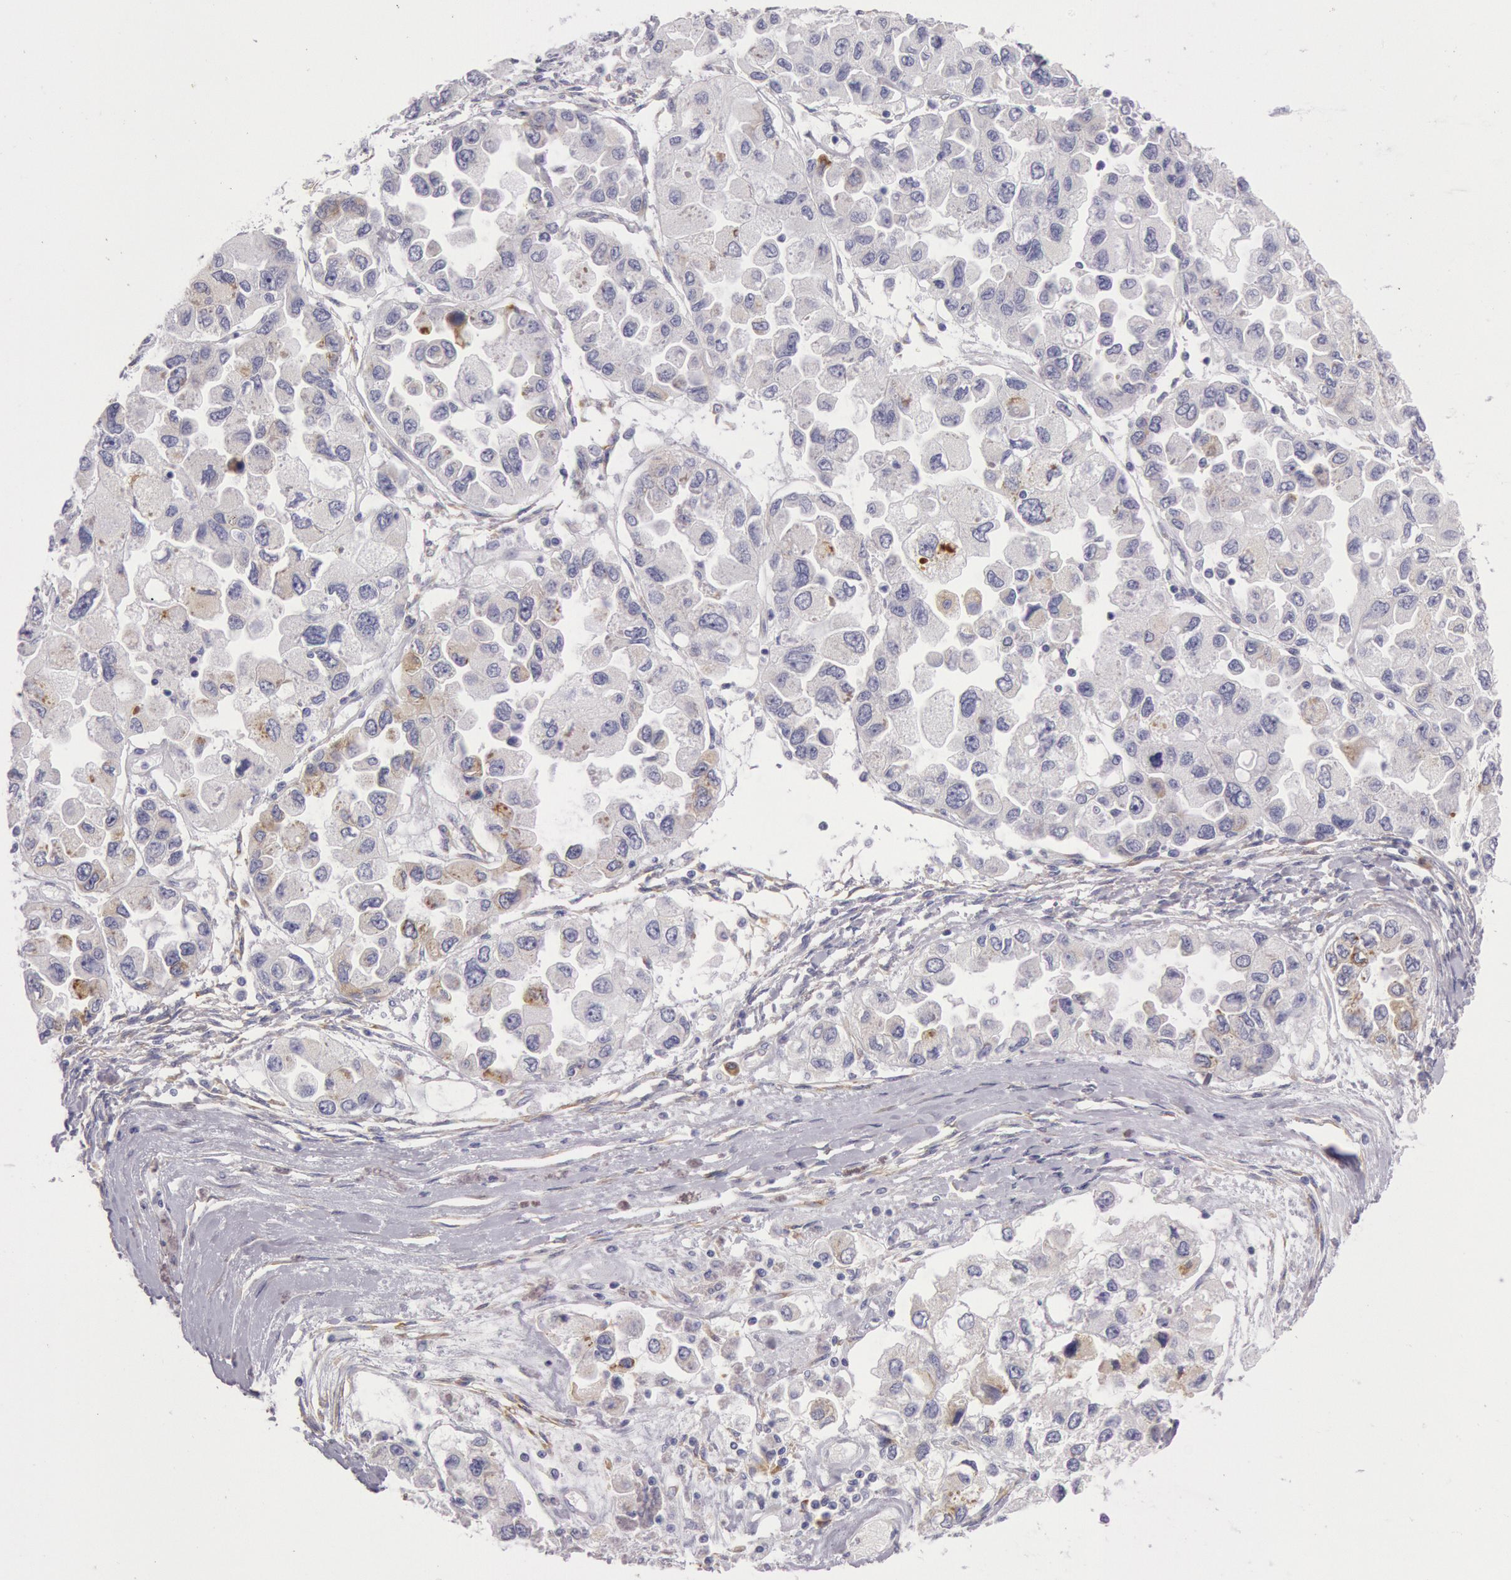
{"staining": {"intensity": "weak", "quantity": "25%-75%", "location": "cytoplasmic/membranous"}, "tissue": "ovarian cancer", "cell_type": "Tumor cells", "image_type": "cancer", "snomed": [{"axis": "morphology", "description": "Cystadenocarcinoma, serous, NOS"}, {"axis": "topography", "description": "Ovary"}], "caption": "Protein staining by IHC displays weak cytoplasmic/membranous expression in about 25%-75% of tumor cells in ovarian cancer (serous cystadenocarcinoma). The protein of interest is shown in brown color, while the nuclei are stained blue.", "gene": "CIDEB", "patient": {"sex": "female", "age": 84}}